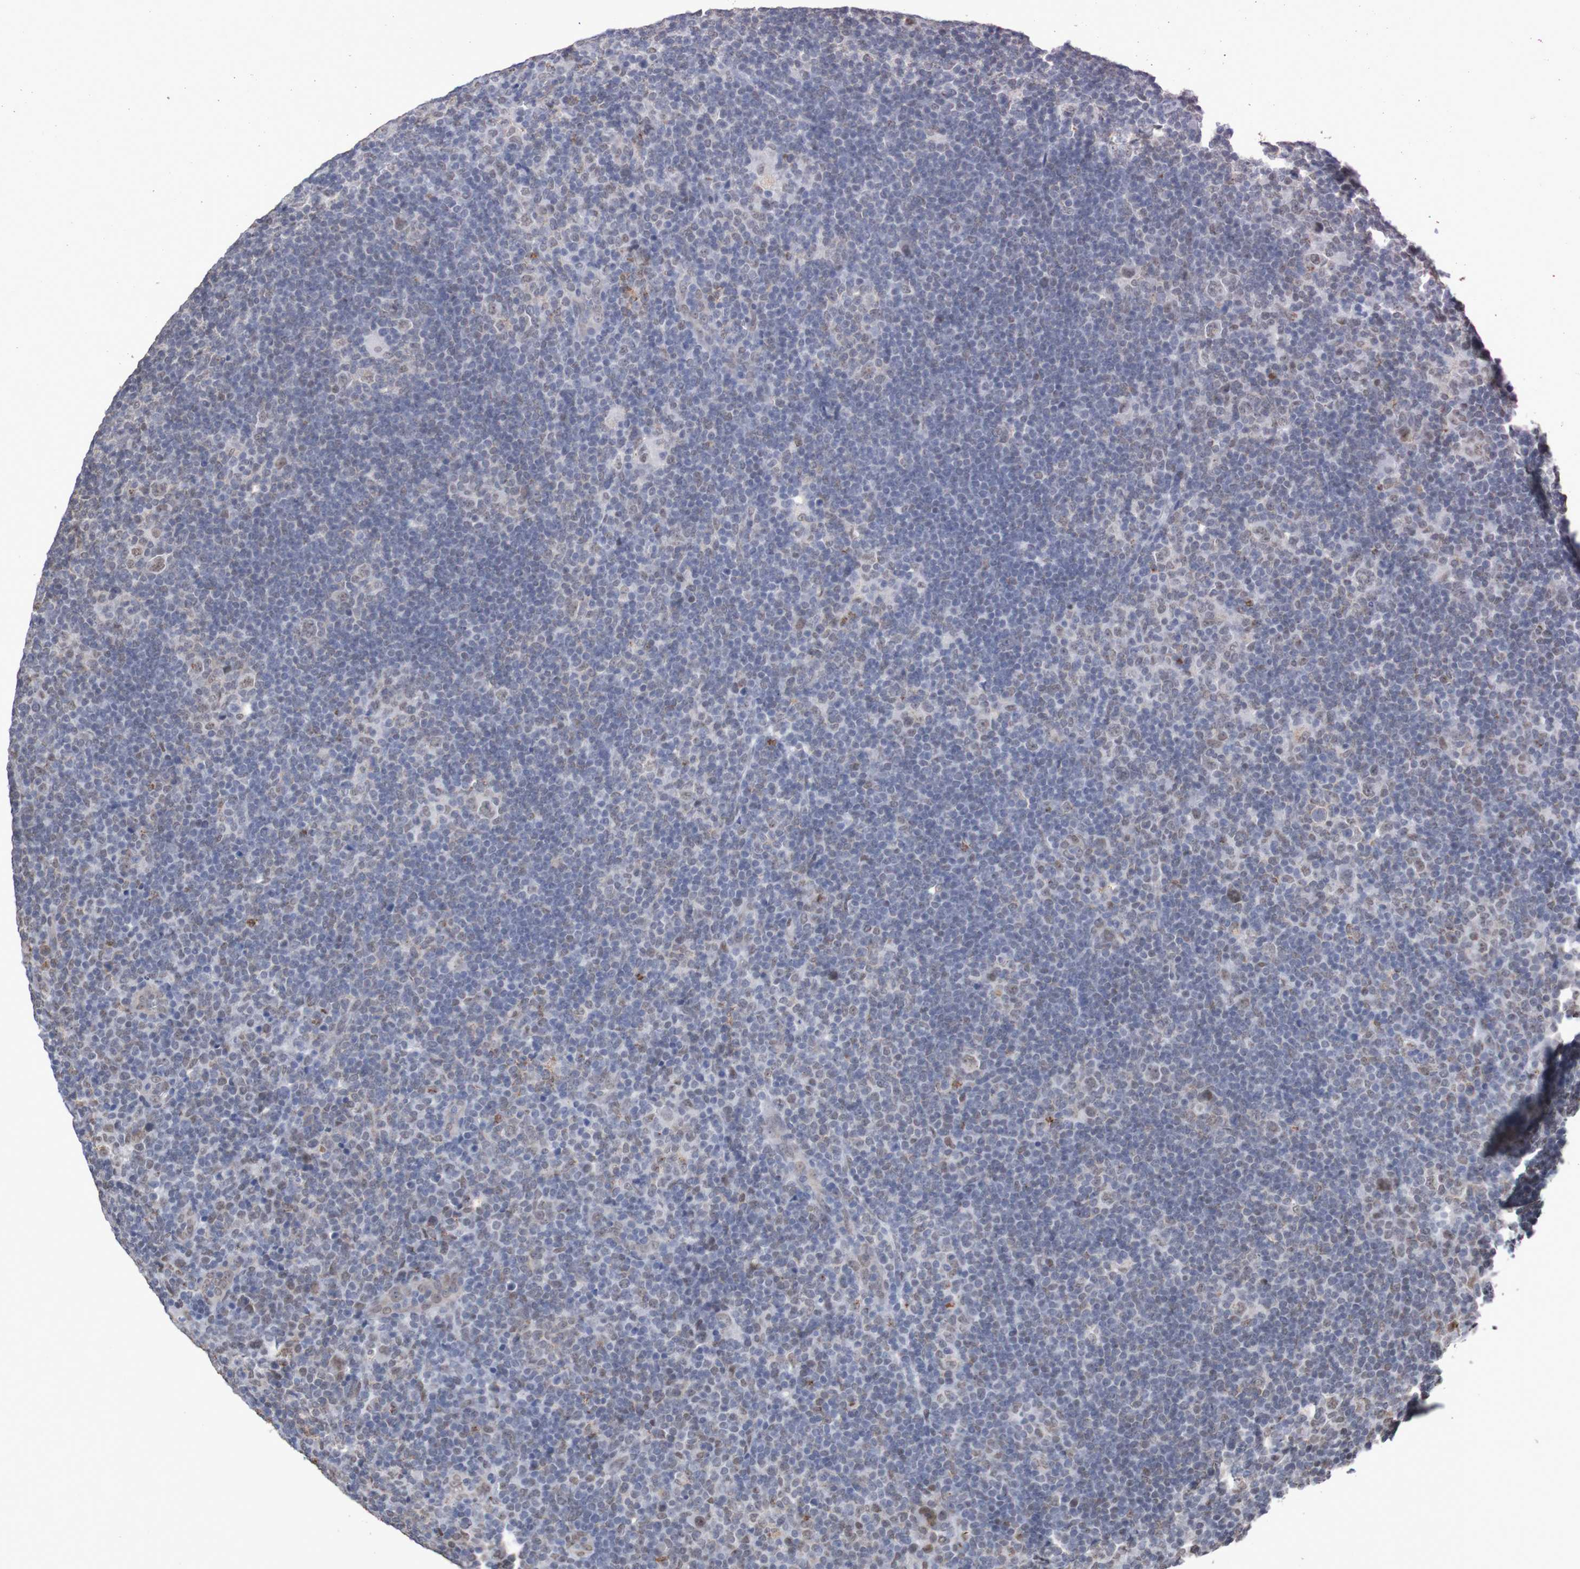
{"staining": {"intensity": "weak", "quantity": ">75%", "location": "nuclear"}, "tissue": "lymphoma", "cell_type": "Tumor cells", "image_type": "cancer", "snomed": [{"axis": "morphology", "description": "Hodgkin's disease, NOS"}, {"axis": "topography", "description": "Lymph node"}], "caption": "Tumor cells exhibit low levels of weak nuclear positivity in approximately >75% of cells in human lymphoma.", "gene": "MRTFB", "patient": {"sex": "female", "age": 57}}